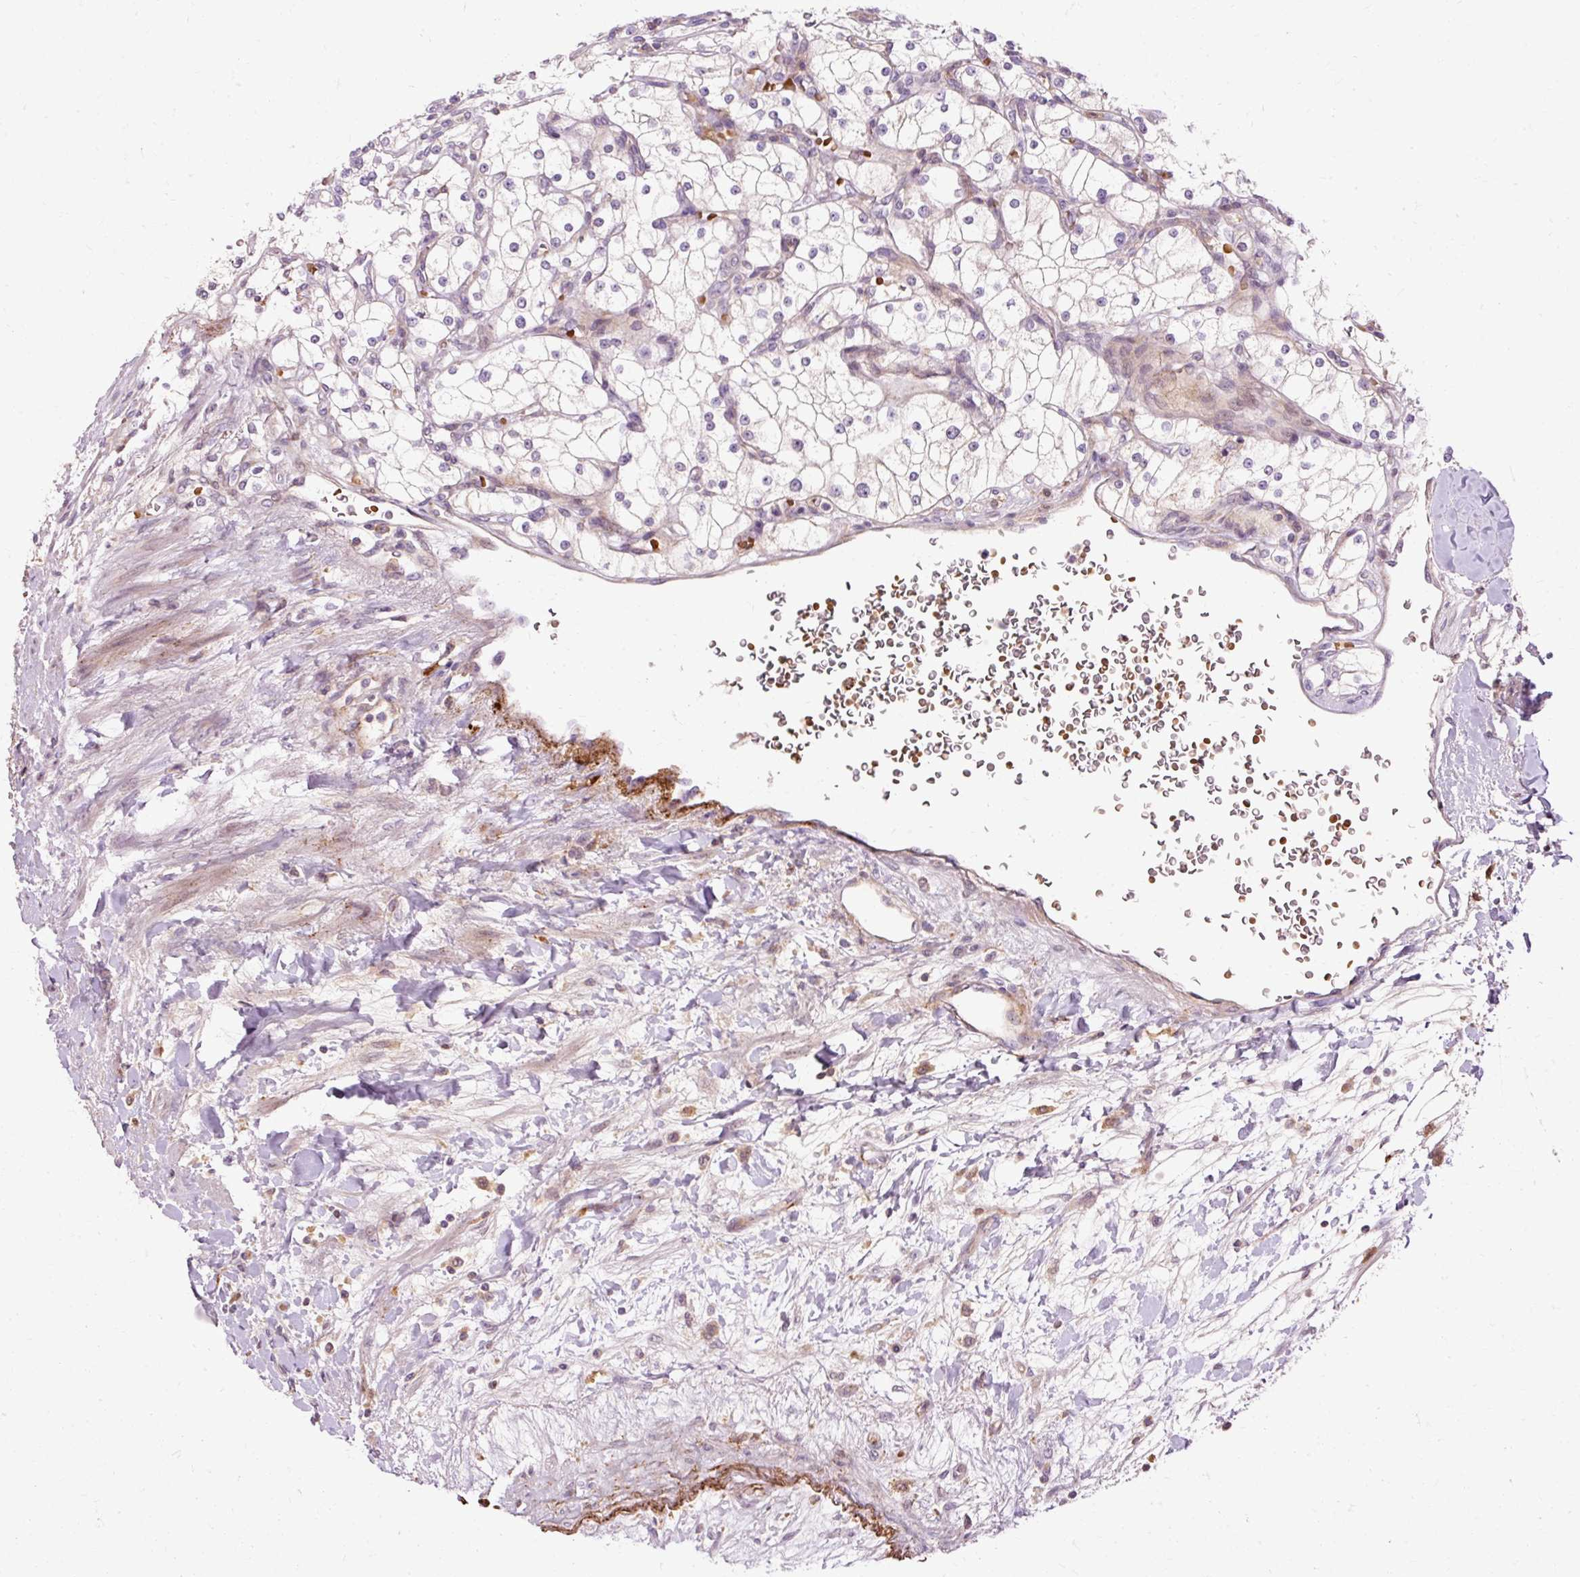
{"staining": {"intensity": "negative", "quantity": "none", "location": "none"}, "tissue": "renal cancer", "cell_type": "Tumor cells", "image_type": "cancer", "snomed": [{"axis": "morphology", "description": "Adenocarcinoma, NOS"}, {"axis": "topography", "description": "Kidney"}], "caption": "Micrograph shows no protein staining in tumor cells of renal cancer (adenocarcinoma) tissue.", "gene": "CEBPZ", "patient": {"sex": "male", "age": 80}}